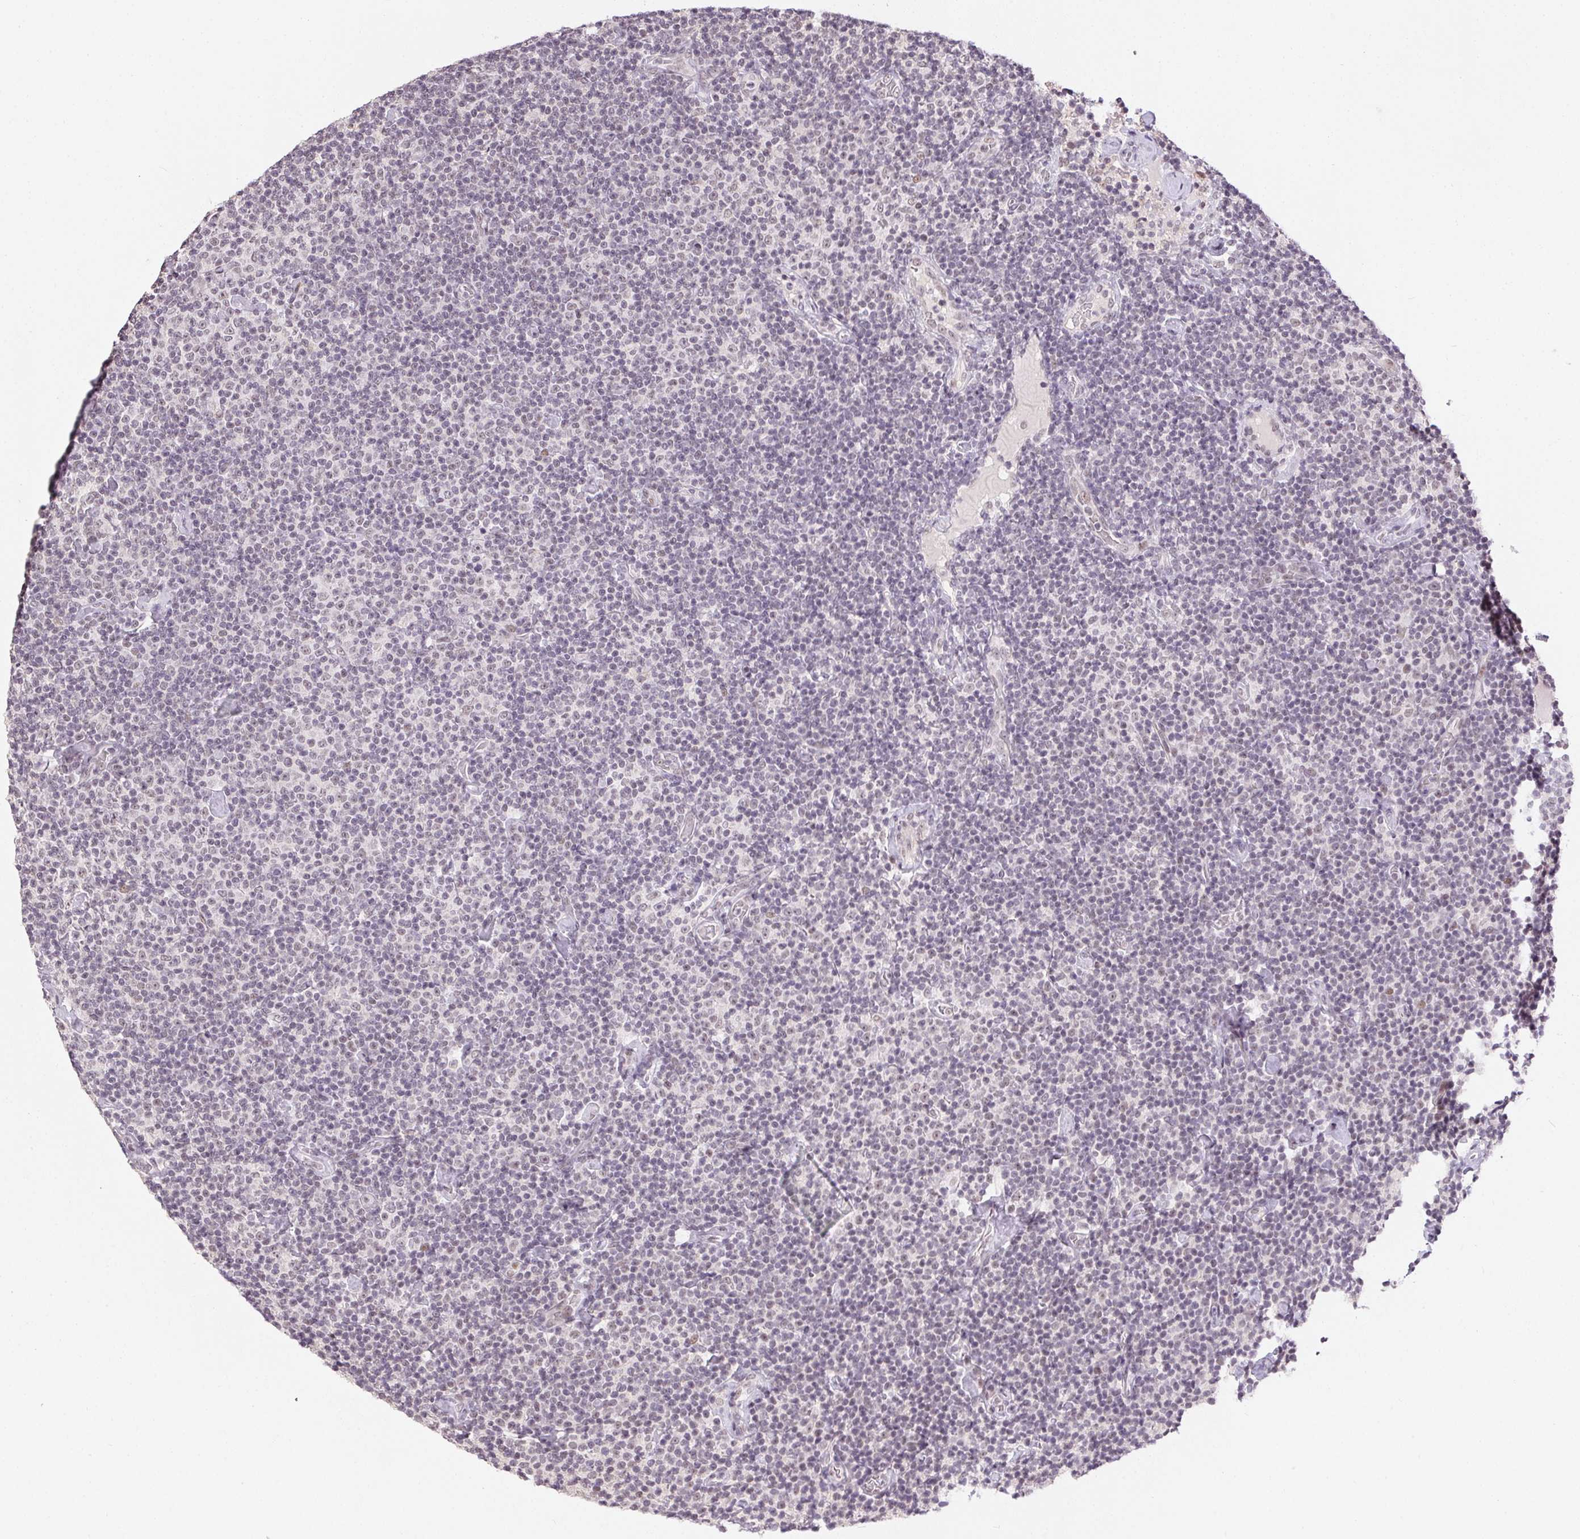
{"staining": {"intensity": "negative", "quantity": "none", "location": "none"}, "tissue": "lymphoma", "cell_type": "Tumor cells", "image_type": "cancer", "snomed": [{"axis": "morphology", "description": "Malignant lymphoma, non-Hodgkin's type, Low grade"}, {"axis": "topography", "description": "Lymph node"}], "caption": "A micrograph of lymphoma stained for a protein reveals no brown staining in tumor cells. Brightfield microscopy of immunohistochemistry stained with DAB (3,3'-diaminobenzidine) (brown) and hematoxylin (blue), captured at high magnification.", "gene": "KDM4D", "patient": {"sex": "male", "age": 81}}